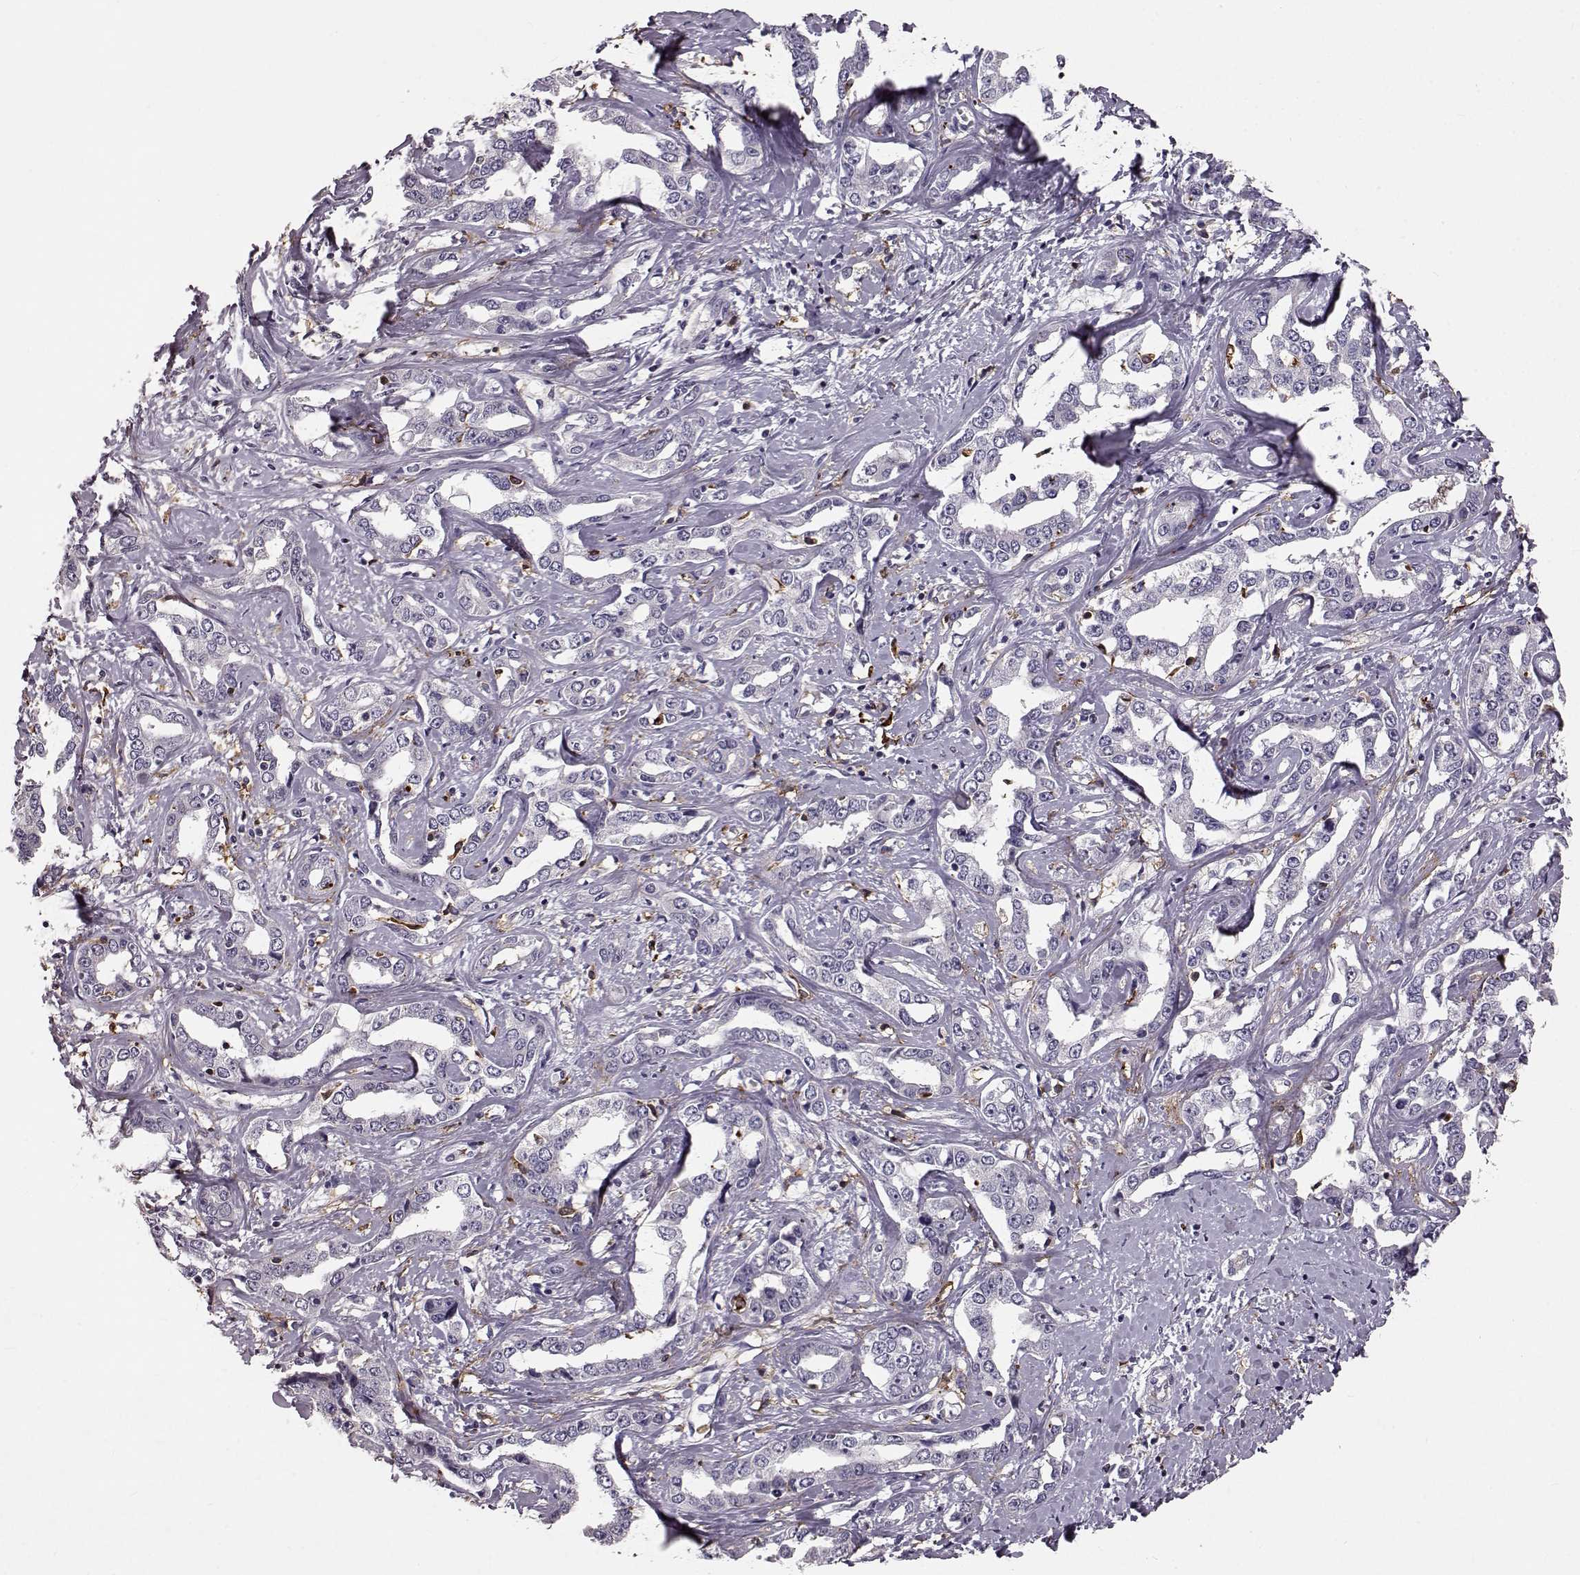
{"staining": {"intensity": "negative", "quantity": "none", "location": "none"}, "tissue": "liver cancer", "cell_type": "Tumor cells", "image_type": "cancer", "snomed": [{"axis": "morphology", "description": "Cholangiocarcinoma"}, {"axis": "topography", "description": "Liver"}], "caption": "A histopathology image of liver cancer (cholangiocarcinoma) stained for a protein shows no brown staining in tumor cells.", "gene": "CCNF", "patient": {"sex": "male", "age": 59}}